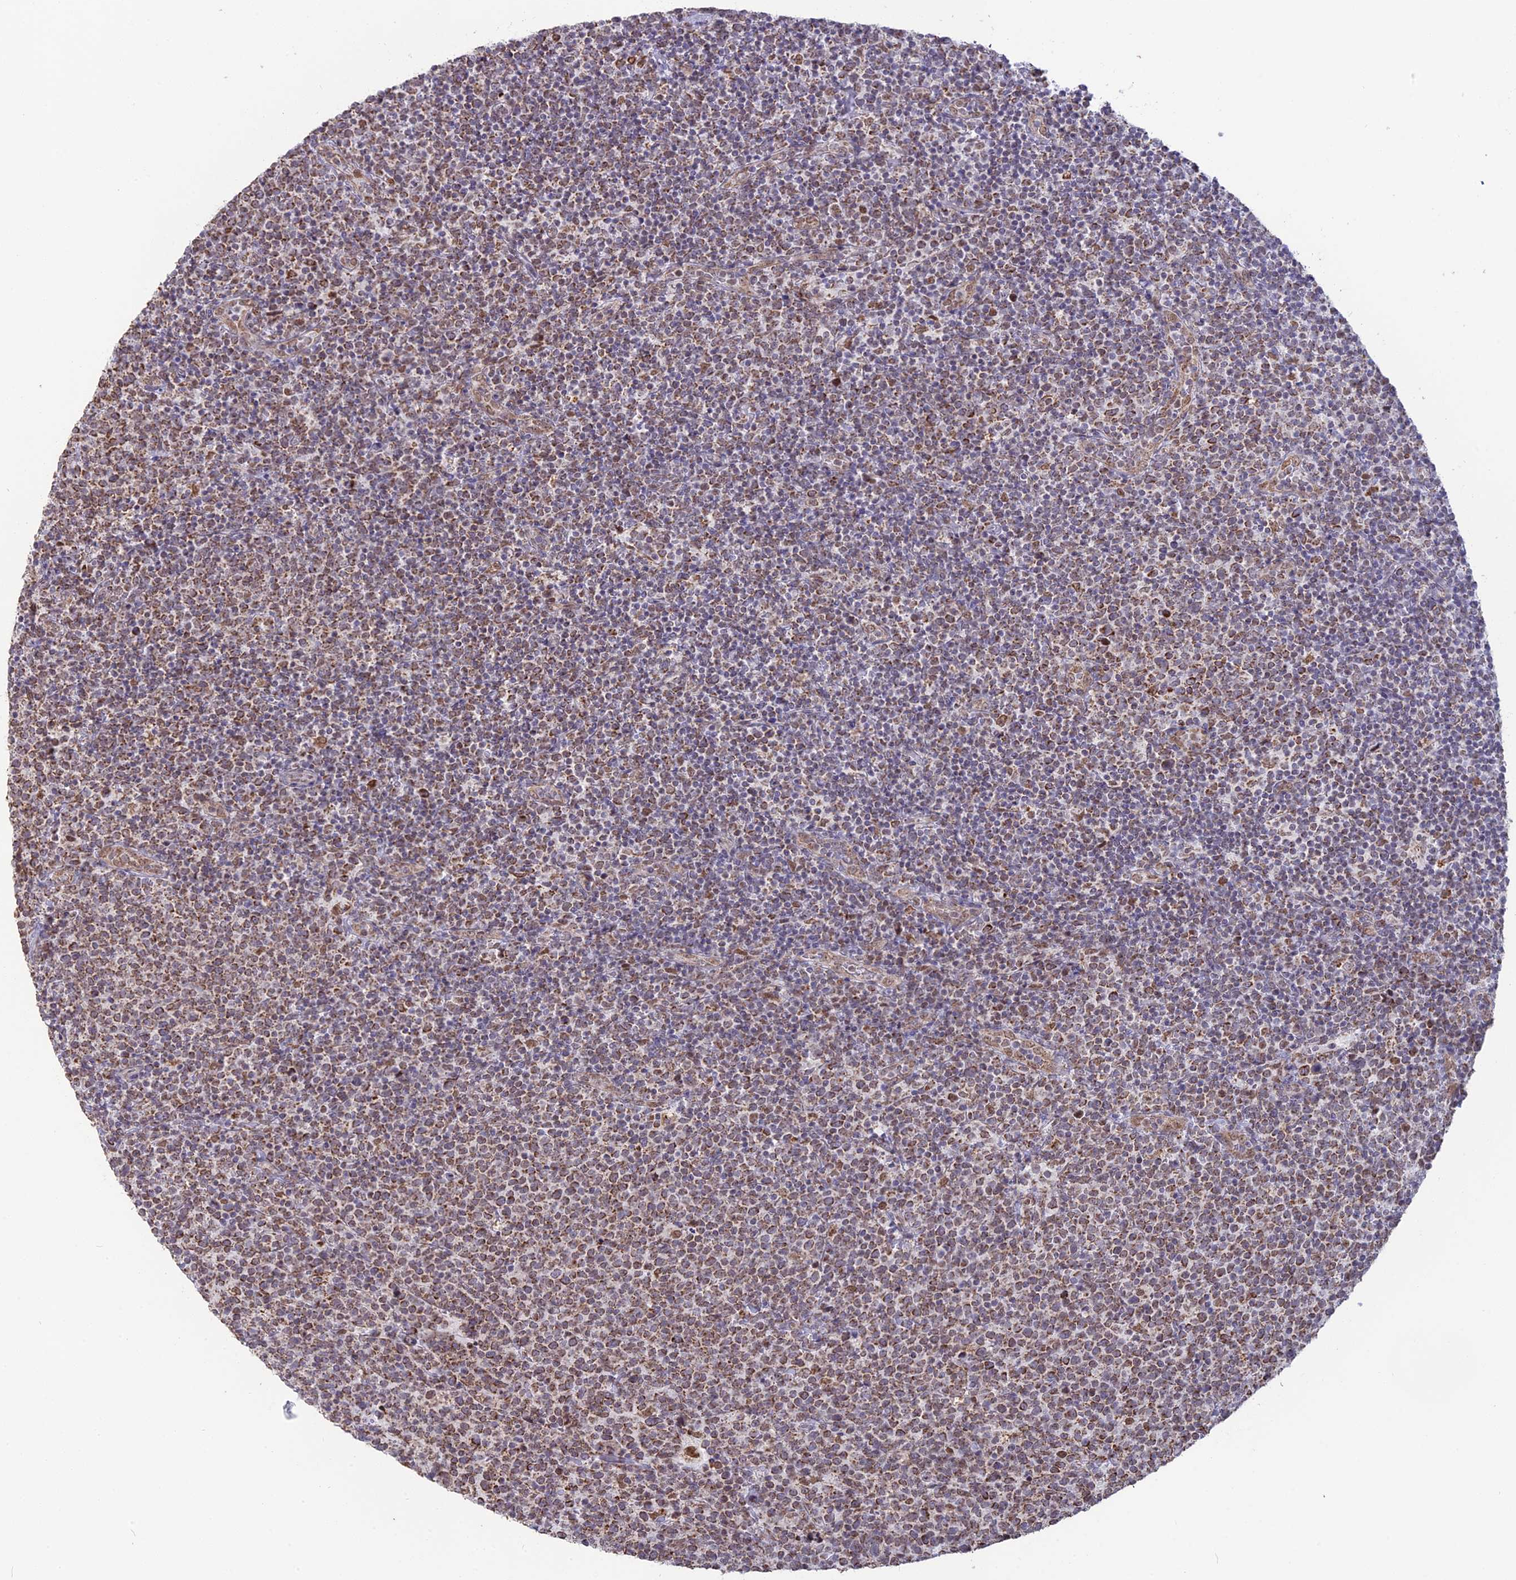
{"staining": {"intensity": "moderate", "quantity": ">75%", "location": "cytoplasmic/membranous"}, "tissue": "lymphoma", "cell_type": "Tumor cells", "image_type": "cancer", "snomed": [{"axis": "morphology", "description": "Malignant lymphoma, non-Hodgkin's type, High grade"}, {"axis": "topography", "description": "Lymph node"}], "caption": "High-magnification brightfield microscopy of malignant lymphoma, non-Hodgkin's type (high-grade) stained with DAB (3,3'-diaminobenzidine) (brown) and counterstained with hematoxylin (blue). tumor cells exhibit moderate cytoplasmic/membranous positivity is present in about>75% of cells.", "gene": "ARHGAP40", "patient": {"sex": "male", "age": 61}}